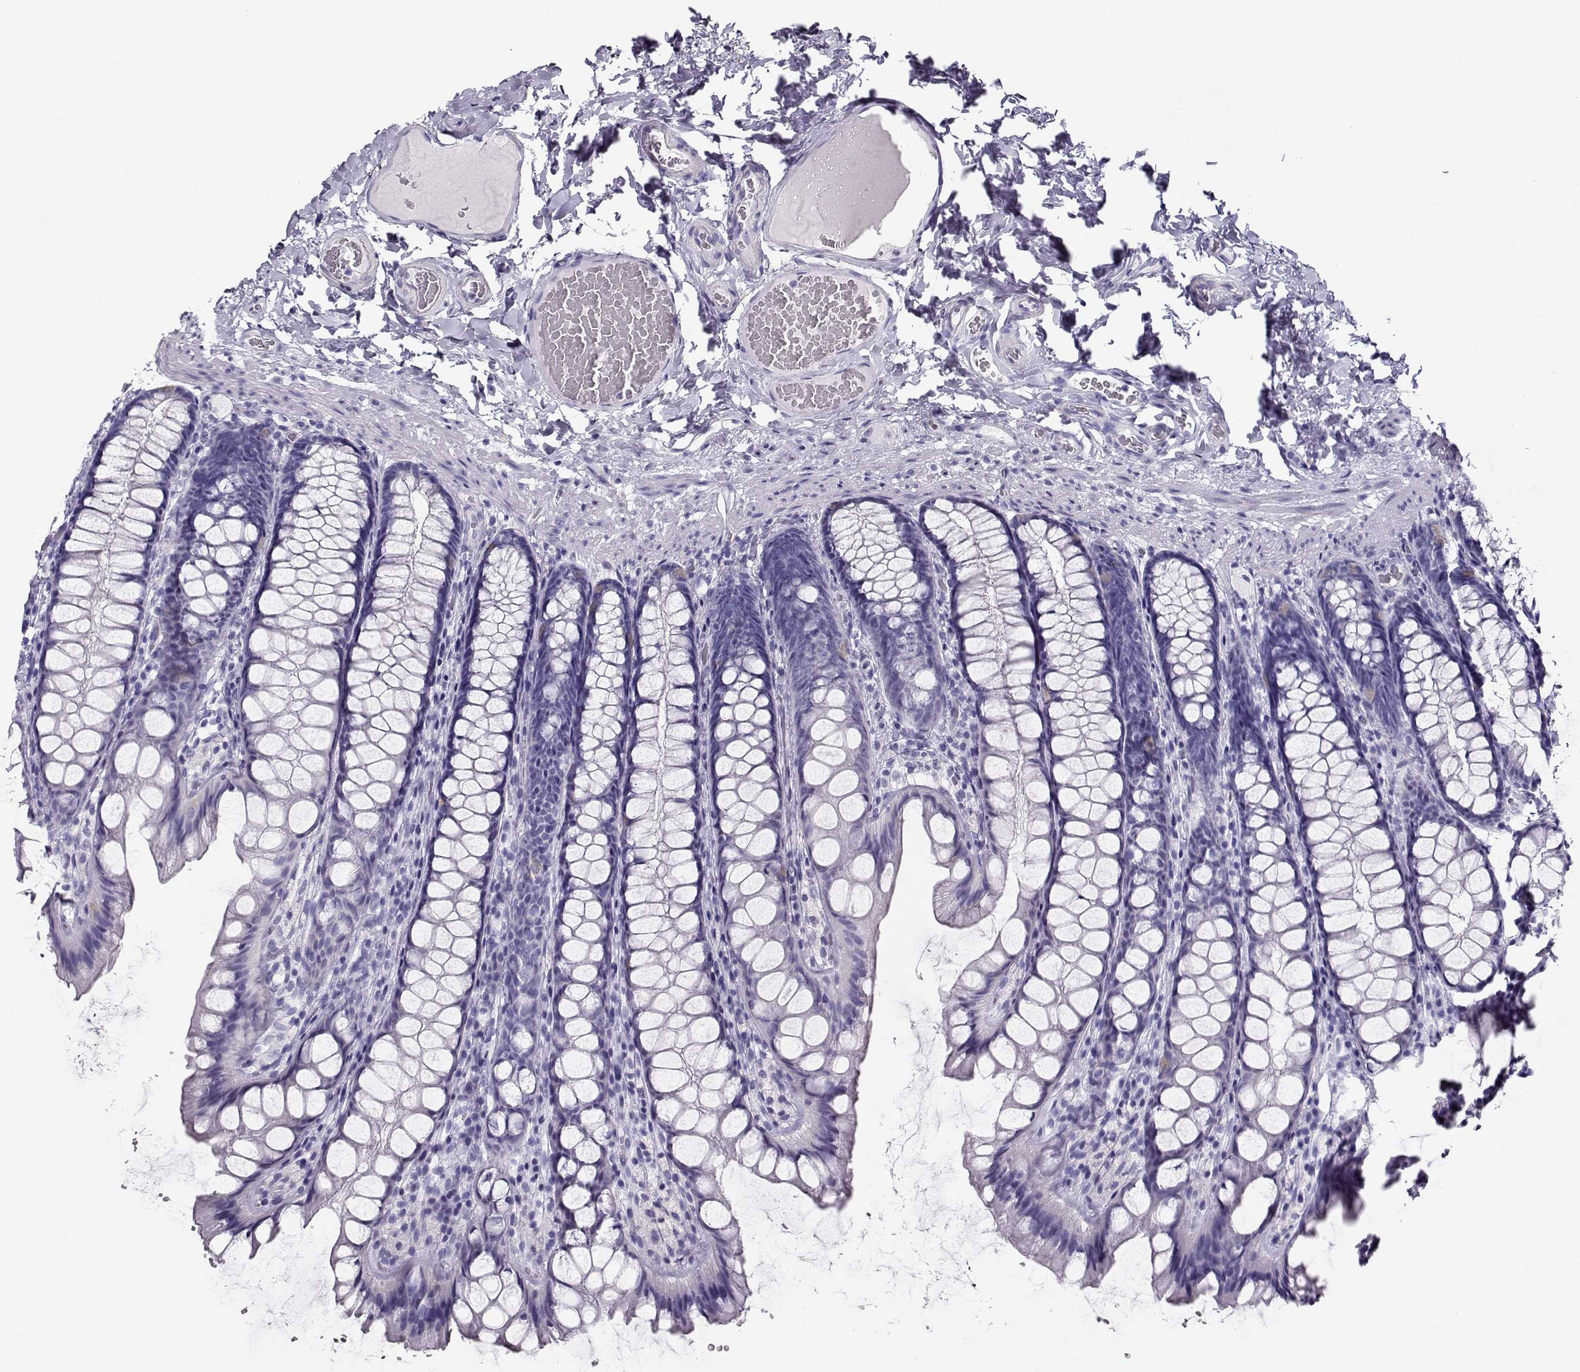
{"staining": {"intensity": "negative", "quantity": "none", "location": "none"}, "tissue": "colon", "cell_type": "Endothelial cells", "image_type": "normal", "snomed": [{"axis": "morphology", "description": "Normal tissue, NOS"}, {"axis": "topography", "description": "Colon"}], "caption": "This photomicrograph is of normal colon stained with immunohistochemistry (IHC) to label a protein in brown with the nuclei are counter-stained blue. There is no positivity in endothelial cells.", "gene": "ACTN2", "patient": {"sex": "male", "age": 47}}